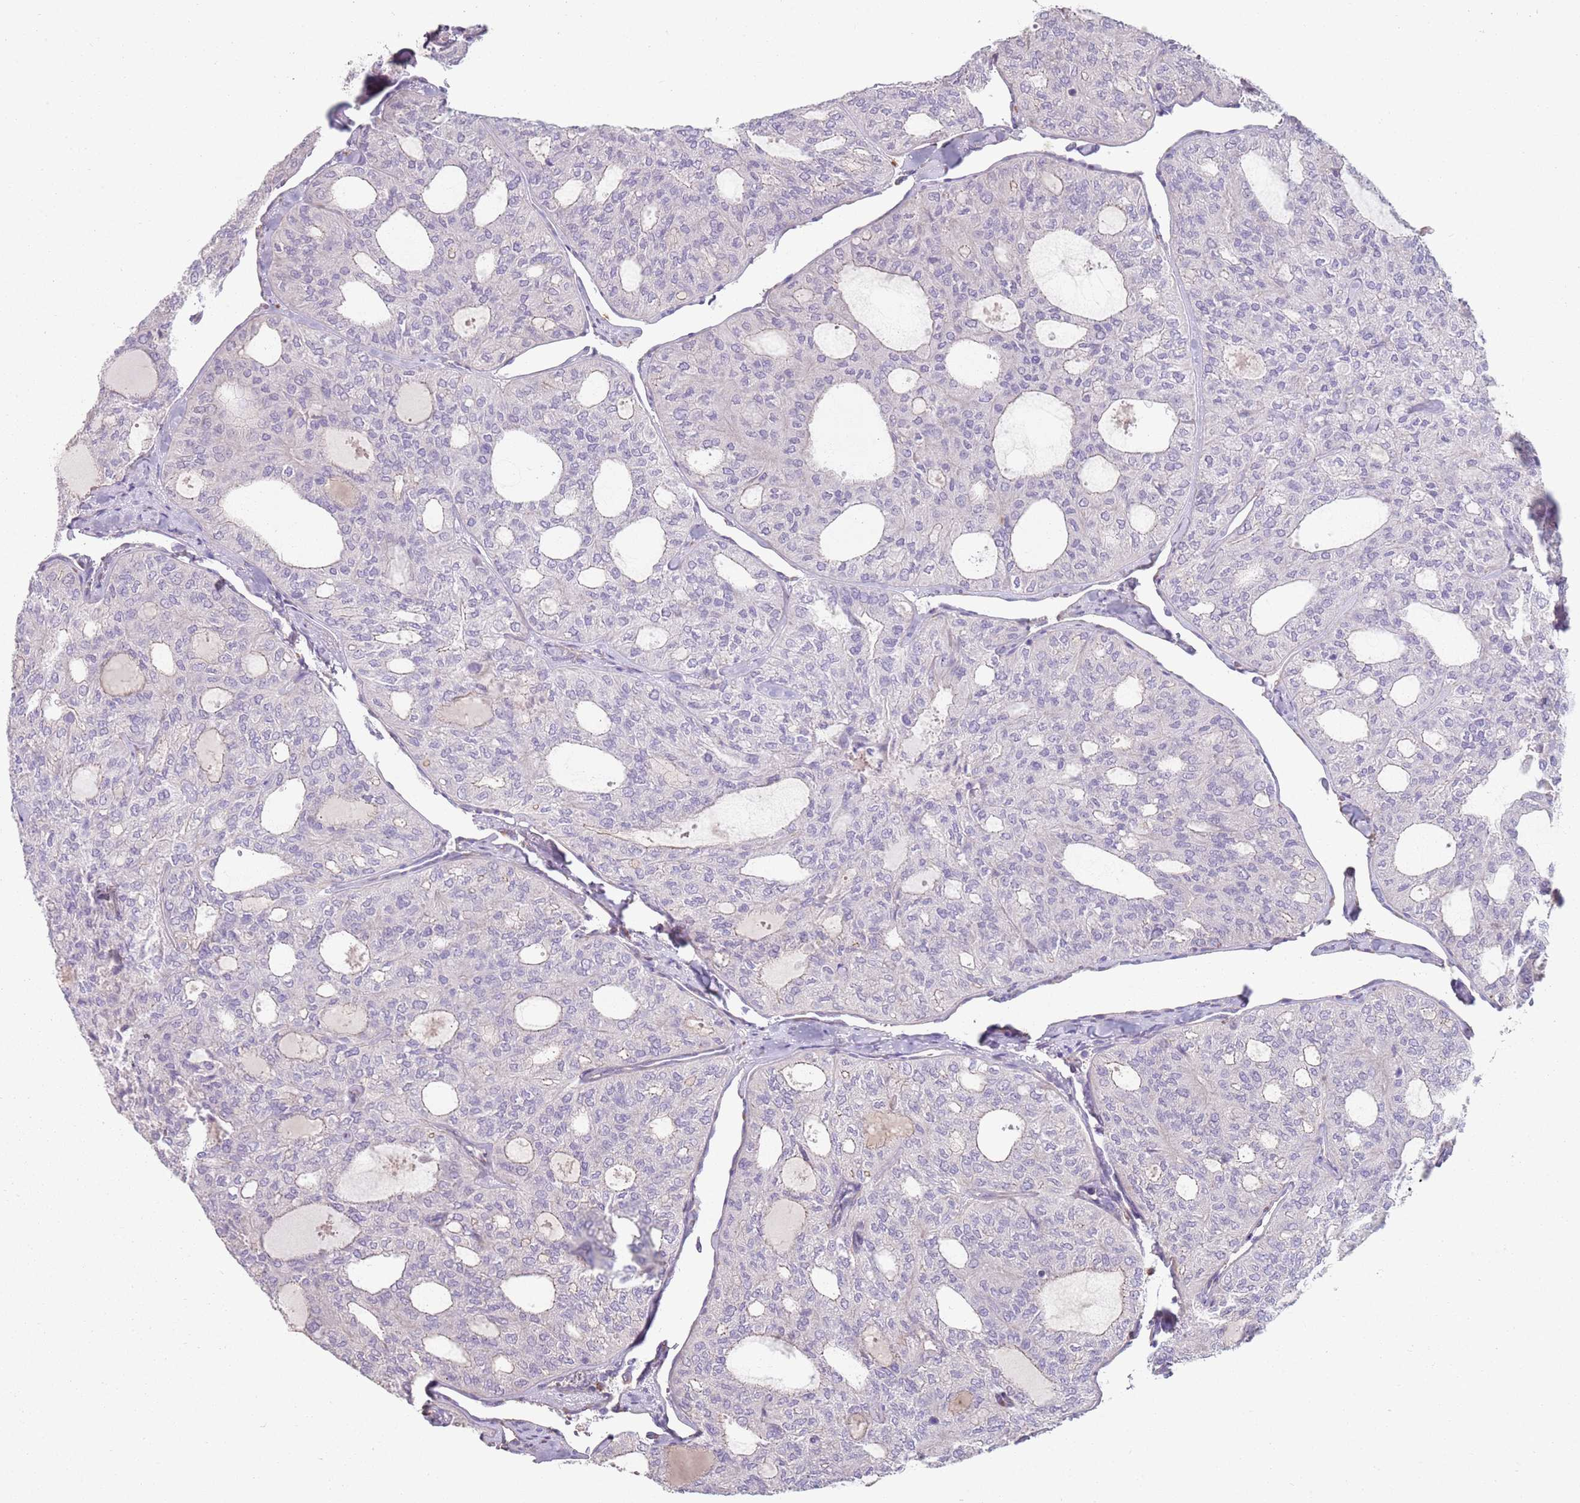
{"staining": {"intensity": "negative", "quantity": "none", "location": "none"}, "tissue": "thyroid cancer", "cell_type": "Tumor cells", "image_type": "cancer", "snomed": [{"axis": "morphology", "description": "Follicular adenoma carcinoma, NOS"}, {"axis": "topography", "description": "Thyroid gland"}], "caption": "Tumor cells show no significant protein staining in thyroid cancer (follicular adenoma carcinoma). (DAB IHC, high magnification).", "gene": "PHLPP2", "patient": {"sex": "male", "age": 75}}